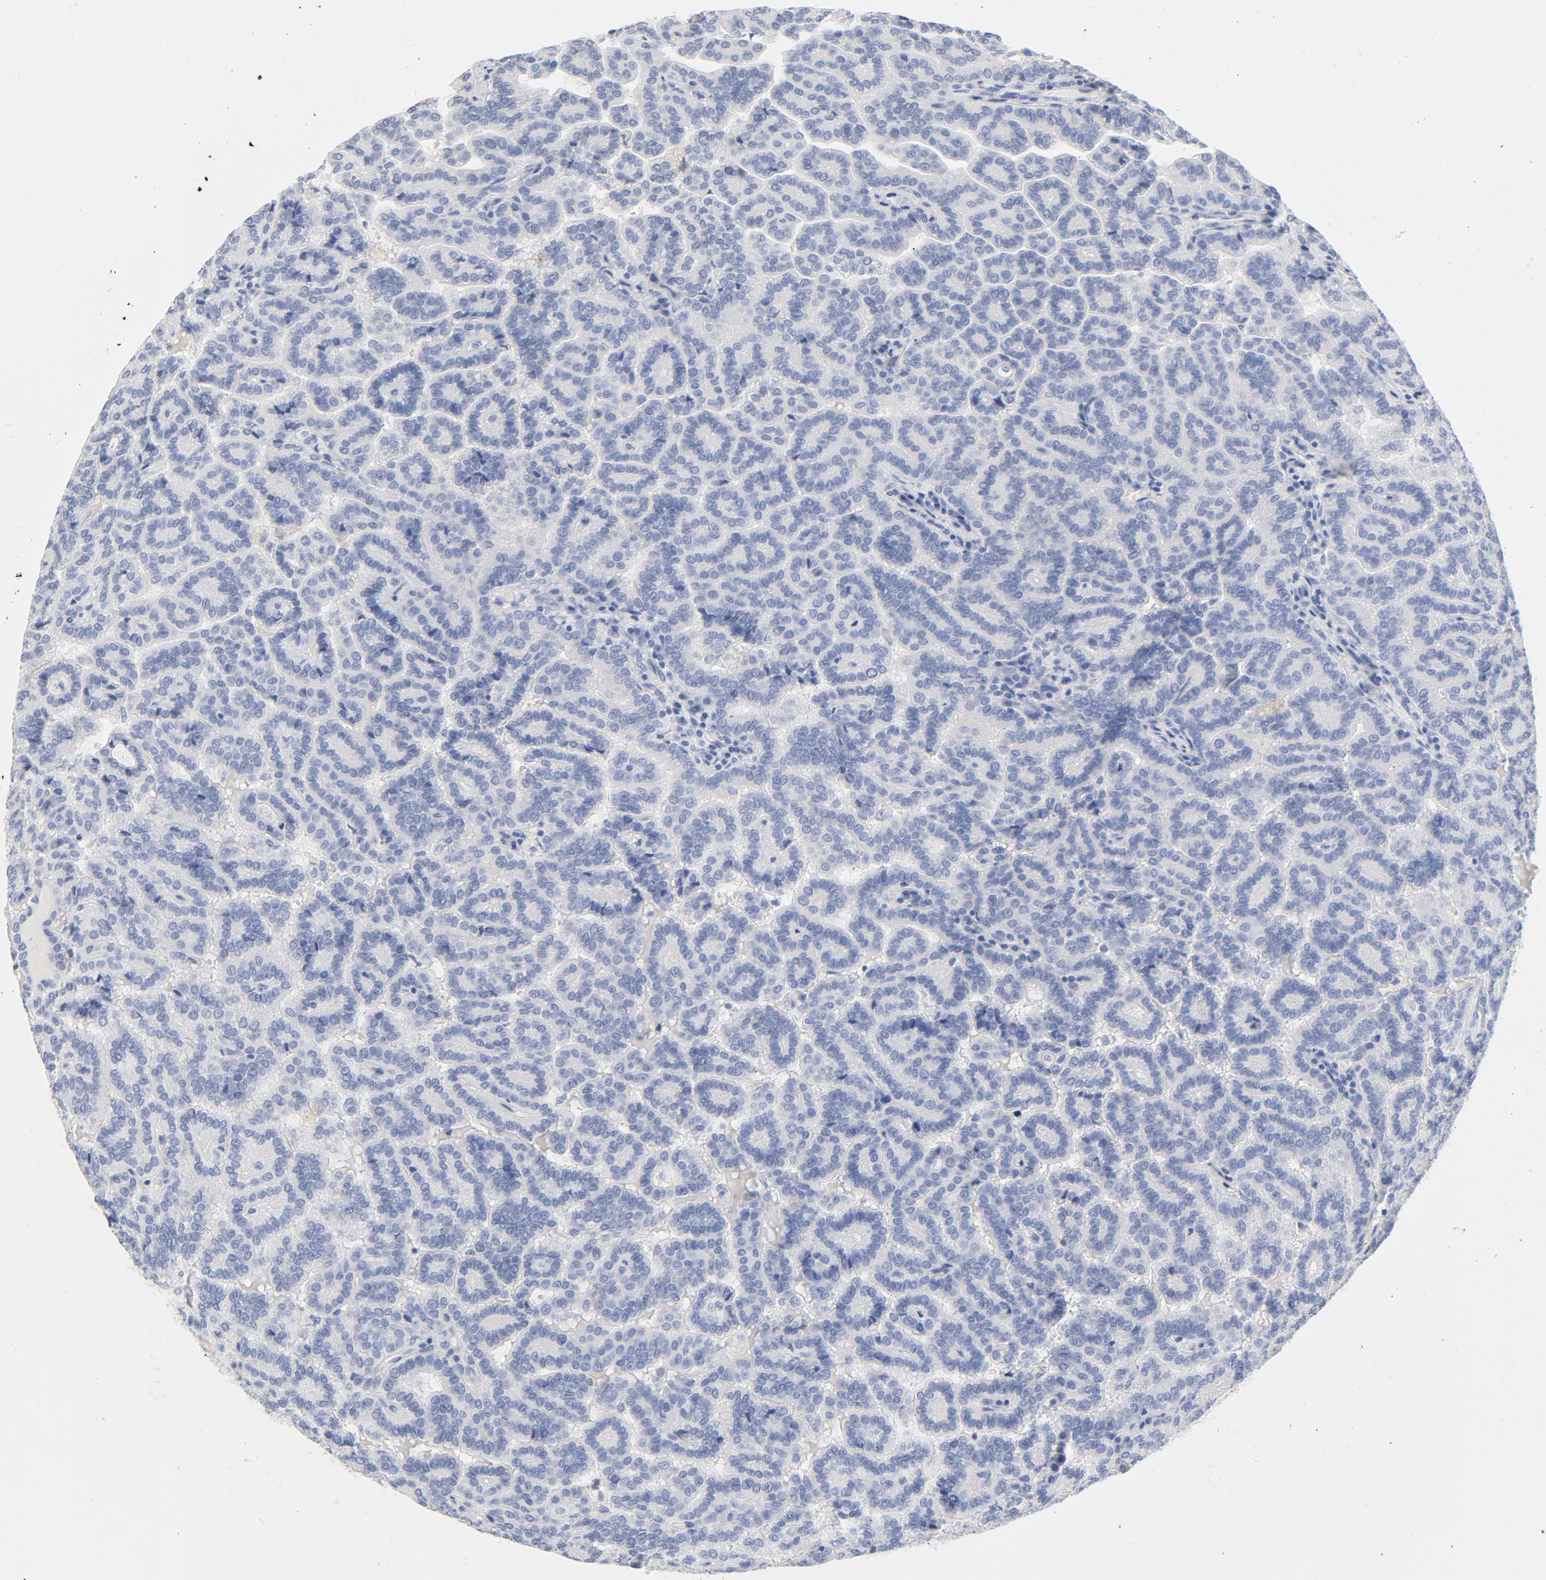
{"staining": {"intensity": "negative", "quantity": "none", "location": "none"}, "tissue": "renal cancer", "cell_type": "Tumor cells", "image_type": "cancer", "snomed": [{"axis": "morphology", "description": "Adenocarcinoma, NOS"}, {"axis": "topography", "description": "Kidney"}], "caption": "Tumor cells are negative for protein expression in human renal cancer (adenocarcinoma).", "gene": "HOMER1", "patient": {"sex": "male", "age": 61}}